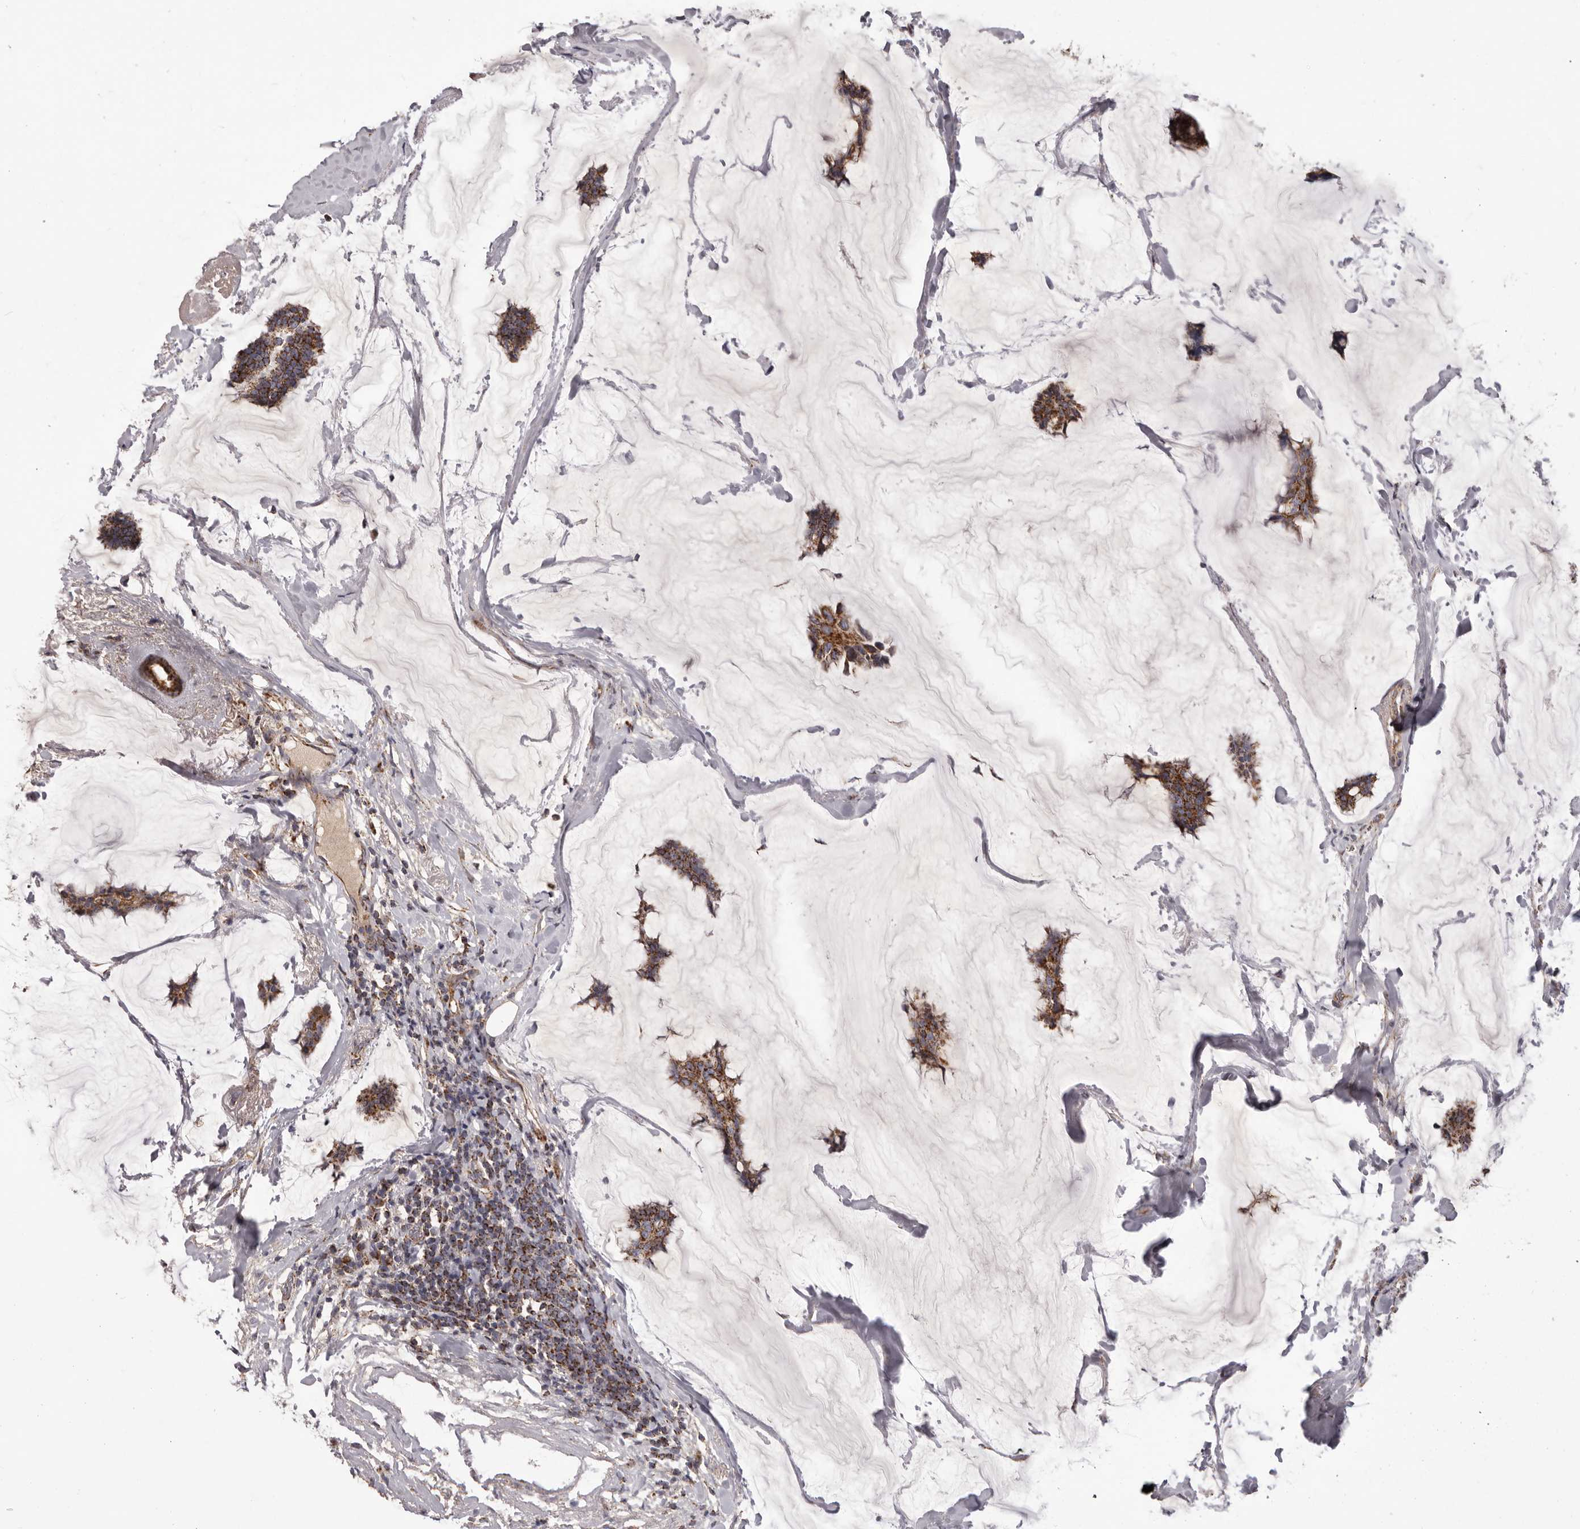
{"staining": {"intensity": "moderate", "quantity": ">75%", "location": "cytoplasmic/membranous"}, "tissue": "breast cancer", "cell_type": "Tumor cells", "image_type": "cancer", "snomed": [{"axis": "morphology", "description": "Duct carcinoma"}, {"axis": "topography", "description": "Breast"}], "caption": "This is an image of IHC staining of breast infiltrating ductal carcinoma, which shows moderate staining in the cytoplasmic/membranous of tumor cells.", "gene": "CHRM2", "patient": {"sex": "female", "age": 93}}